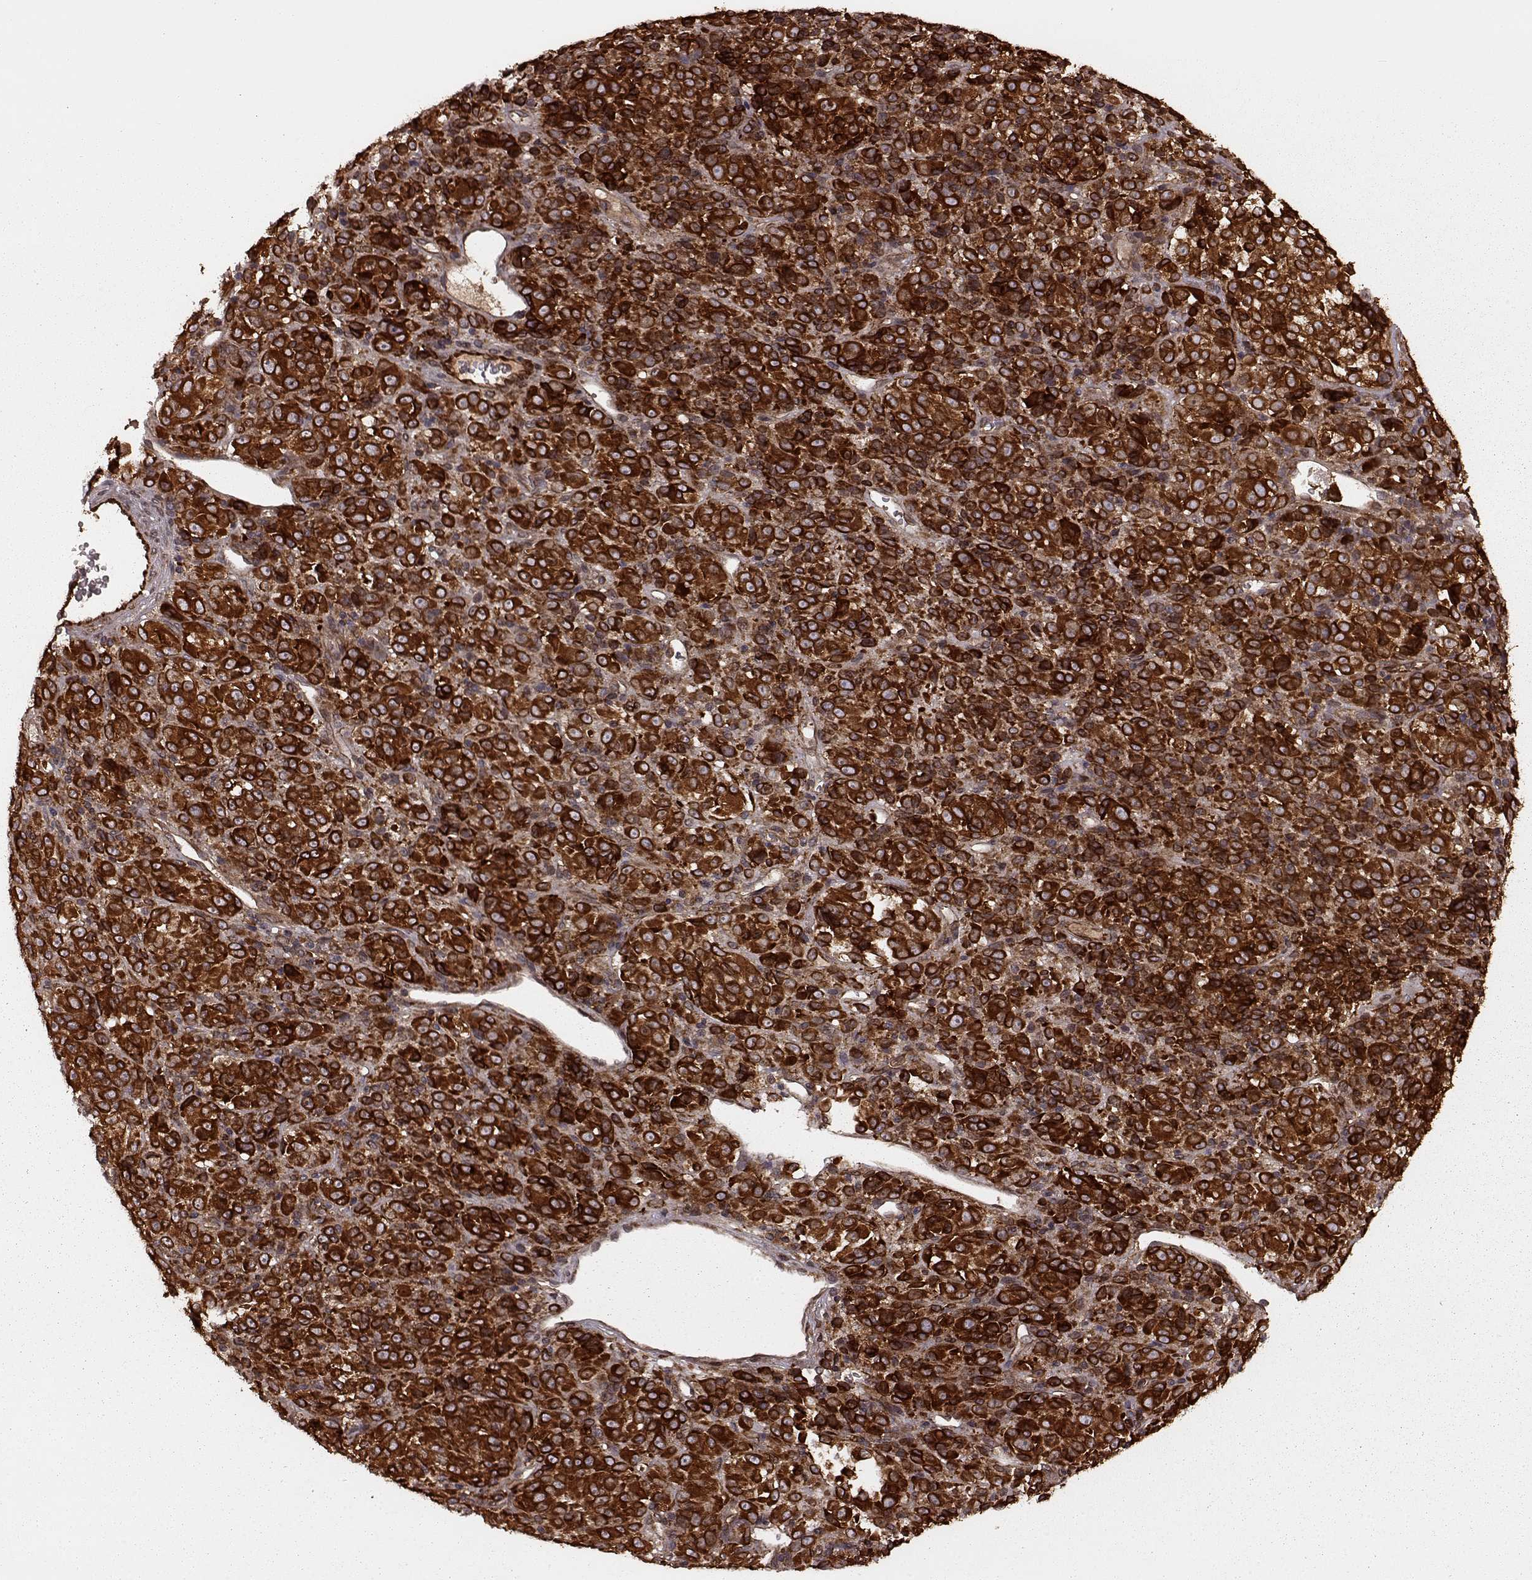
{"staining": {"intensity": "strong", "quantity": ">75%", "location": "cytoplasmic/membranous"}, "tissue": "melanoma", "cell_type": "Tumor cells", "image_type": "cancer", "snomed": [{"axis": "morphology", "description": "Malignant melanoma, Metastatic site"}, {"axis": "topography", "description": "Brain"}], "caption": "Tumor cells show high levels of strong cytoplasmic/membranous expression in about >75% of cells in human melanoma. Ihc stains the protein of interest in brown and the nuclei are stained blue.", "gene": "AGPAT1", "patient": {"sex": "female", "age": 56}}